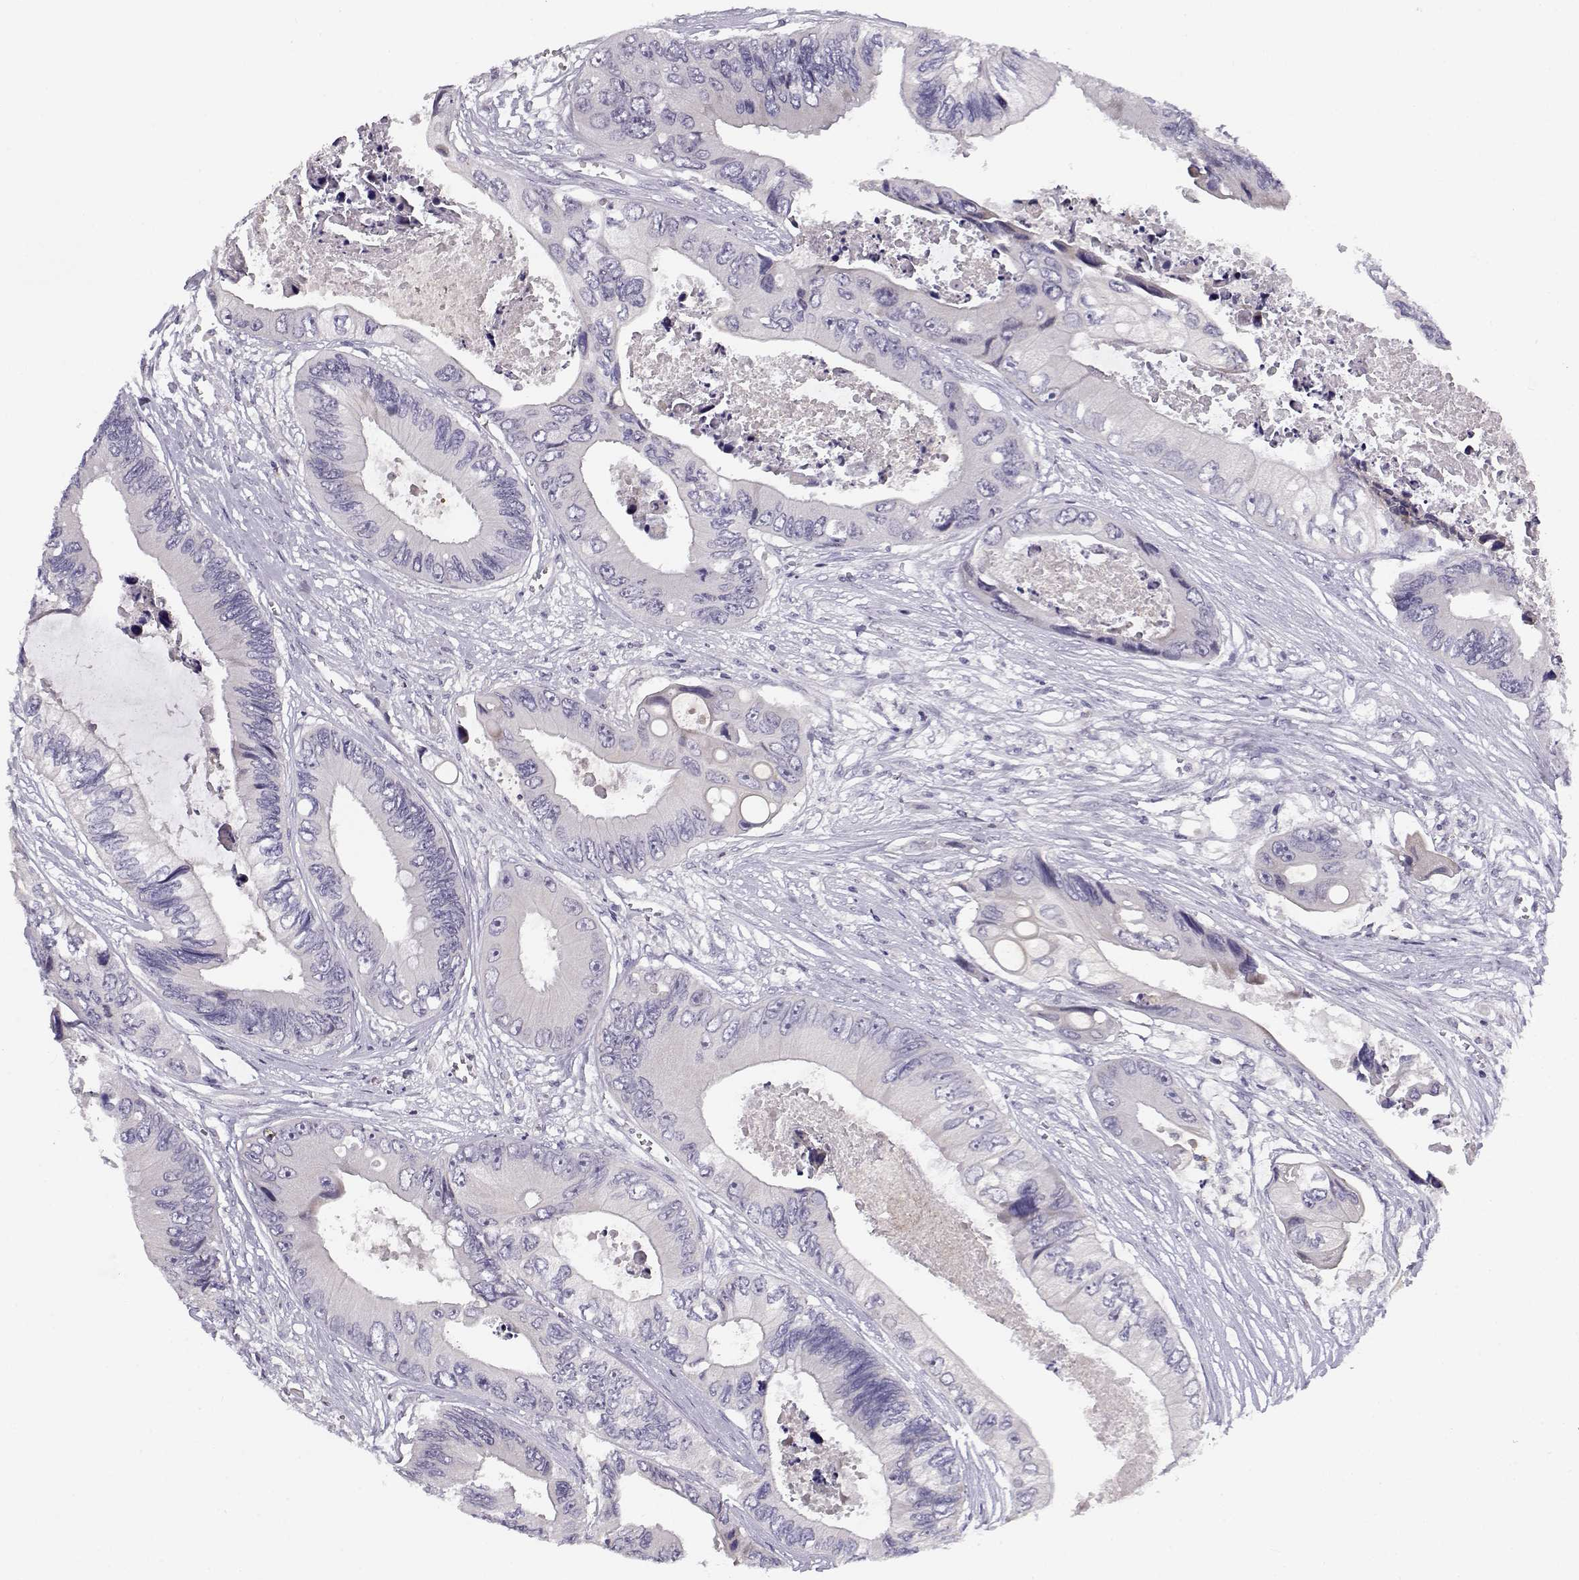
{"staining": {"intensity": "negative", "quantity": "none", "location": "none"}, "tissue": "colorectal cancer", "cell_type": "Tumor cells", "image_type": "cancer", "snomed": [{"axis": "morphology", "description": "Adenocarcinoma, NOS"}, {"axis": "topography", "description": "Rectum"}], "caption": "Protein analysis of adenocarcinoma (colorectal) shows no significant staining in tumor cells.", "gene": "DDX25", "patient": {"sex": "male", "age": 63}}